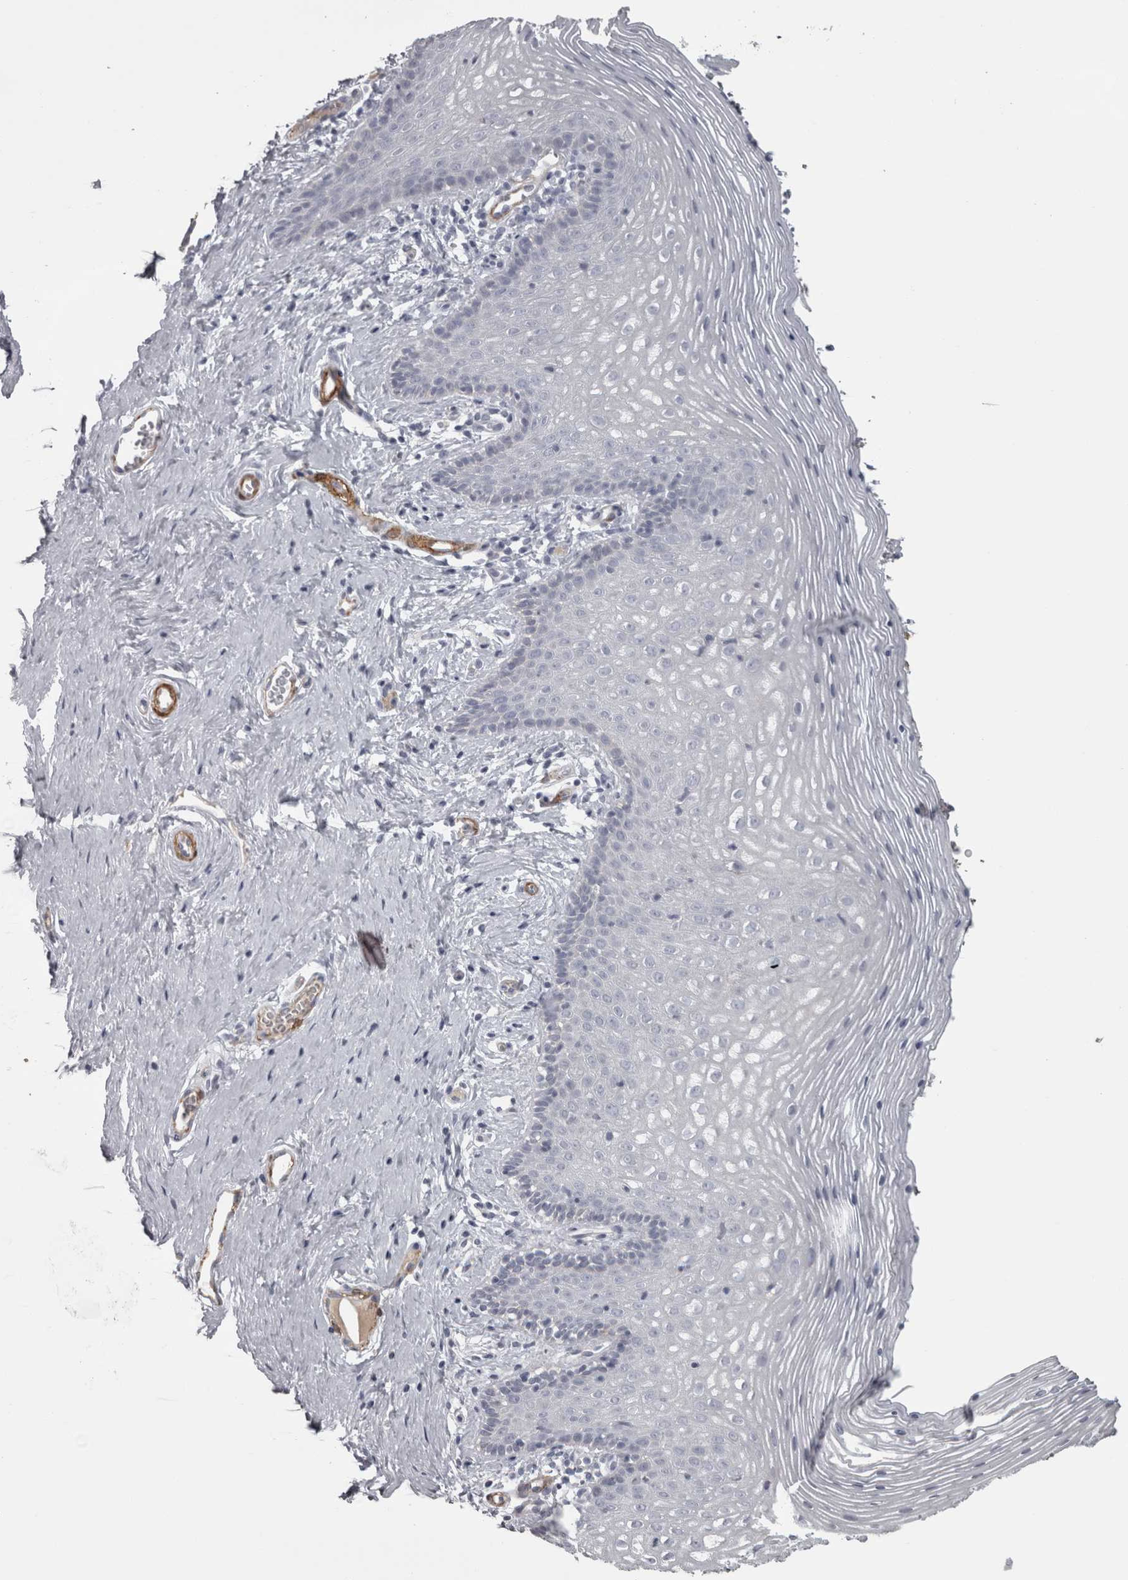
{"staining": {"intensity": "negative", "quantity": "none", "location": "none"}, "tissue": "vagina", "cell_type": "Squamous epithelial cells", "image_type": "normal", "snomed": [{"axis": "morphology", "description": "Normal tissue, NOS"}, {"axis": "topography", "description": "Vagina"}], "caption": "The photomicrograph reveals no staining of squamous epithelial cells in normal vagina. Brightfield microscopy of immunohistochemistry (IHC) stained with DAB (brown) and hematoxylin (blue), captured at high magnification.", "gene": "PPP1R12B", "patient": {"sex": "female", "age": 32}}